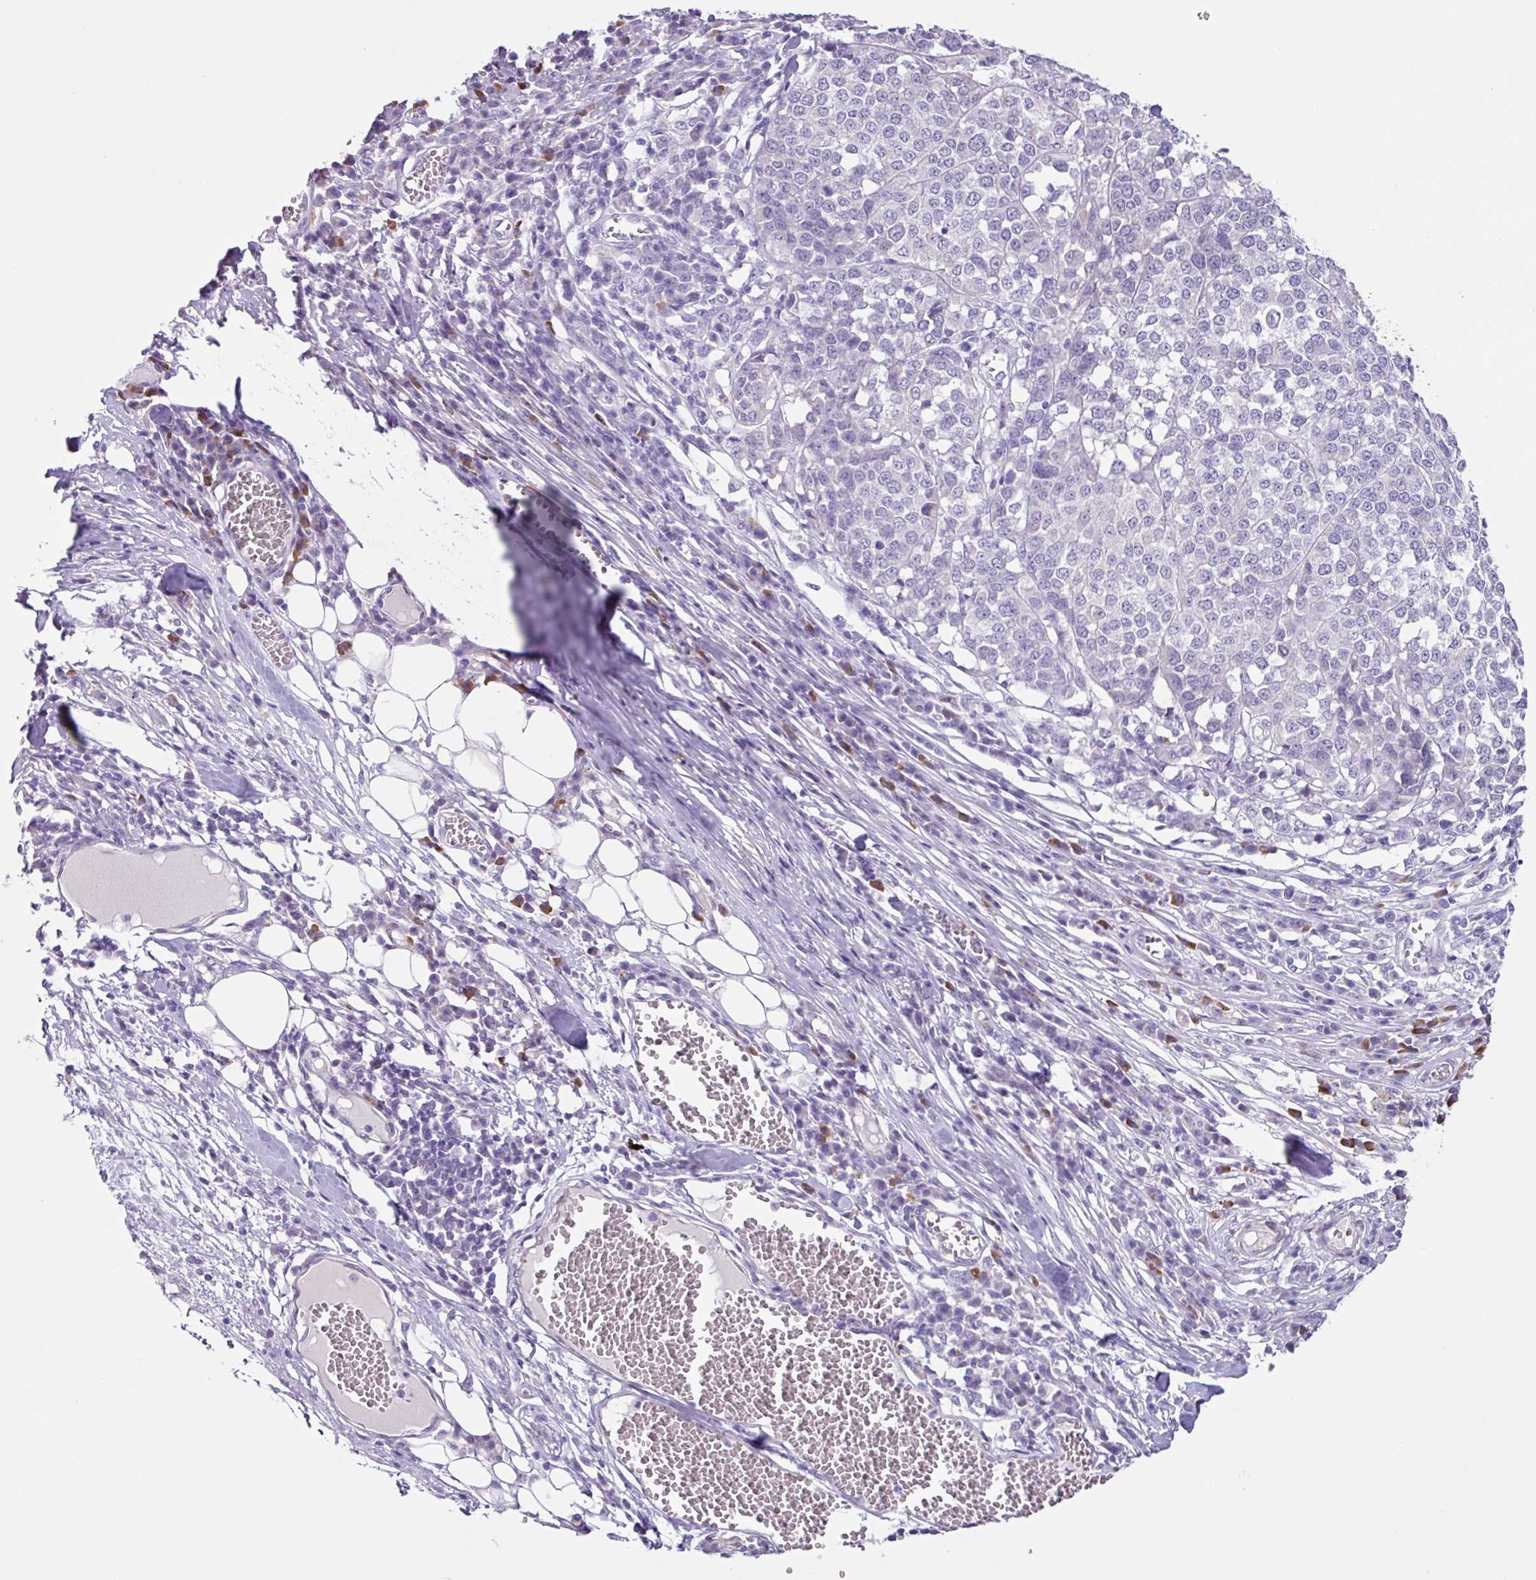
{"staining": {"intensity": "negative", "quantity": "none", "location": "none"}, "tissue": "melanoma", "cell_type": "Tumor cells", "image_type": "cancer", "snomed": [{"axis": "morphology", "description": "Malignant melanoma, Metastatic site"}, {"axis": "topography", "description": "Lymph node"}], "caption": "Immunohistochemistry (IHC) of human malignant melanoma (metastatic site) reveals no staining in tumor cells.", "gene": "OTX1", "patient": {"sex": "male", "age": 44}}